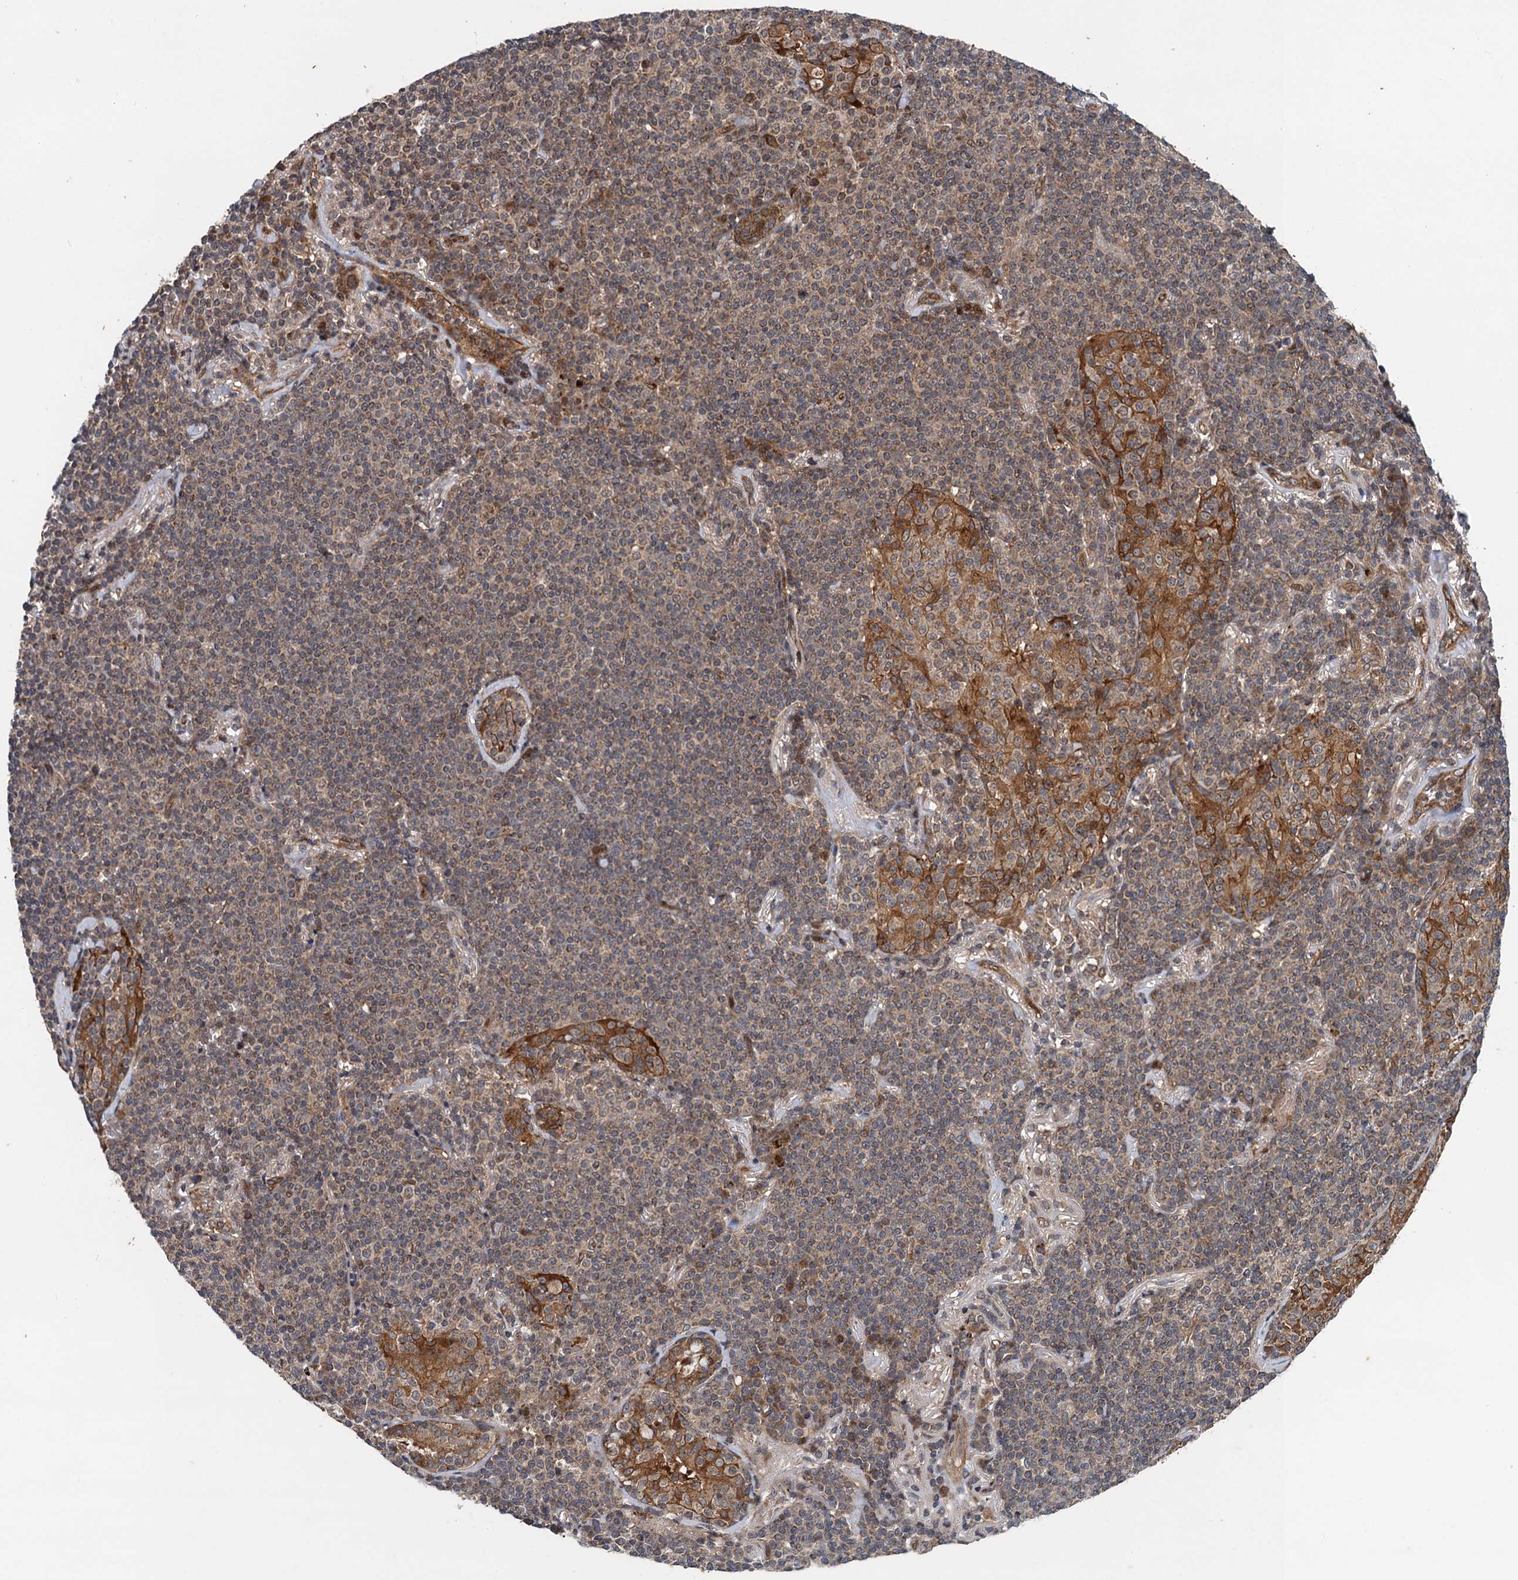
{"staining": {"intensity": "weak", "quantity": "<25%", "location": "cytoplasmic/membranous"}, "tissue": "lymphoma", "cell_type": "Tumor cells", "image_type": "cancer", "snomed": [{"axis": "morphology", "description": "Malignant lymphoma, non-Hodgkin's type, Low grade"}, {"axis": "topography", "description": "Lung"}], "caption": "IHC of human lymphoma demonstrates no staining in tumor cells. (DAB (3,3'-diaminobenzidine) IHC with hematoxylin counter stain).", "gene": "NLRP10", "patient": {"sex": "female", "age": 71}}